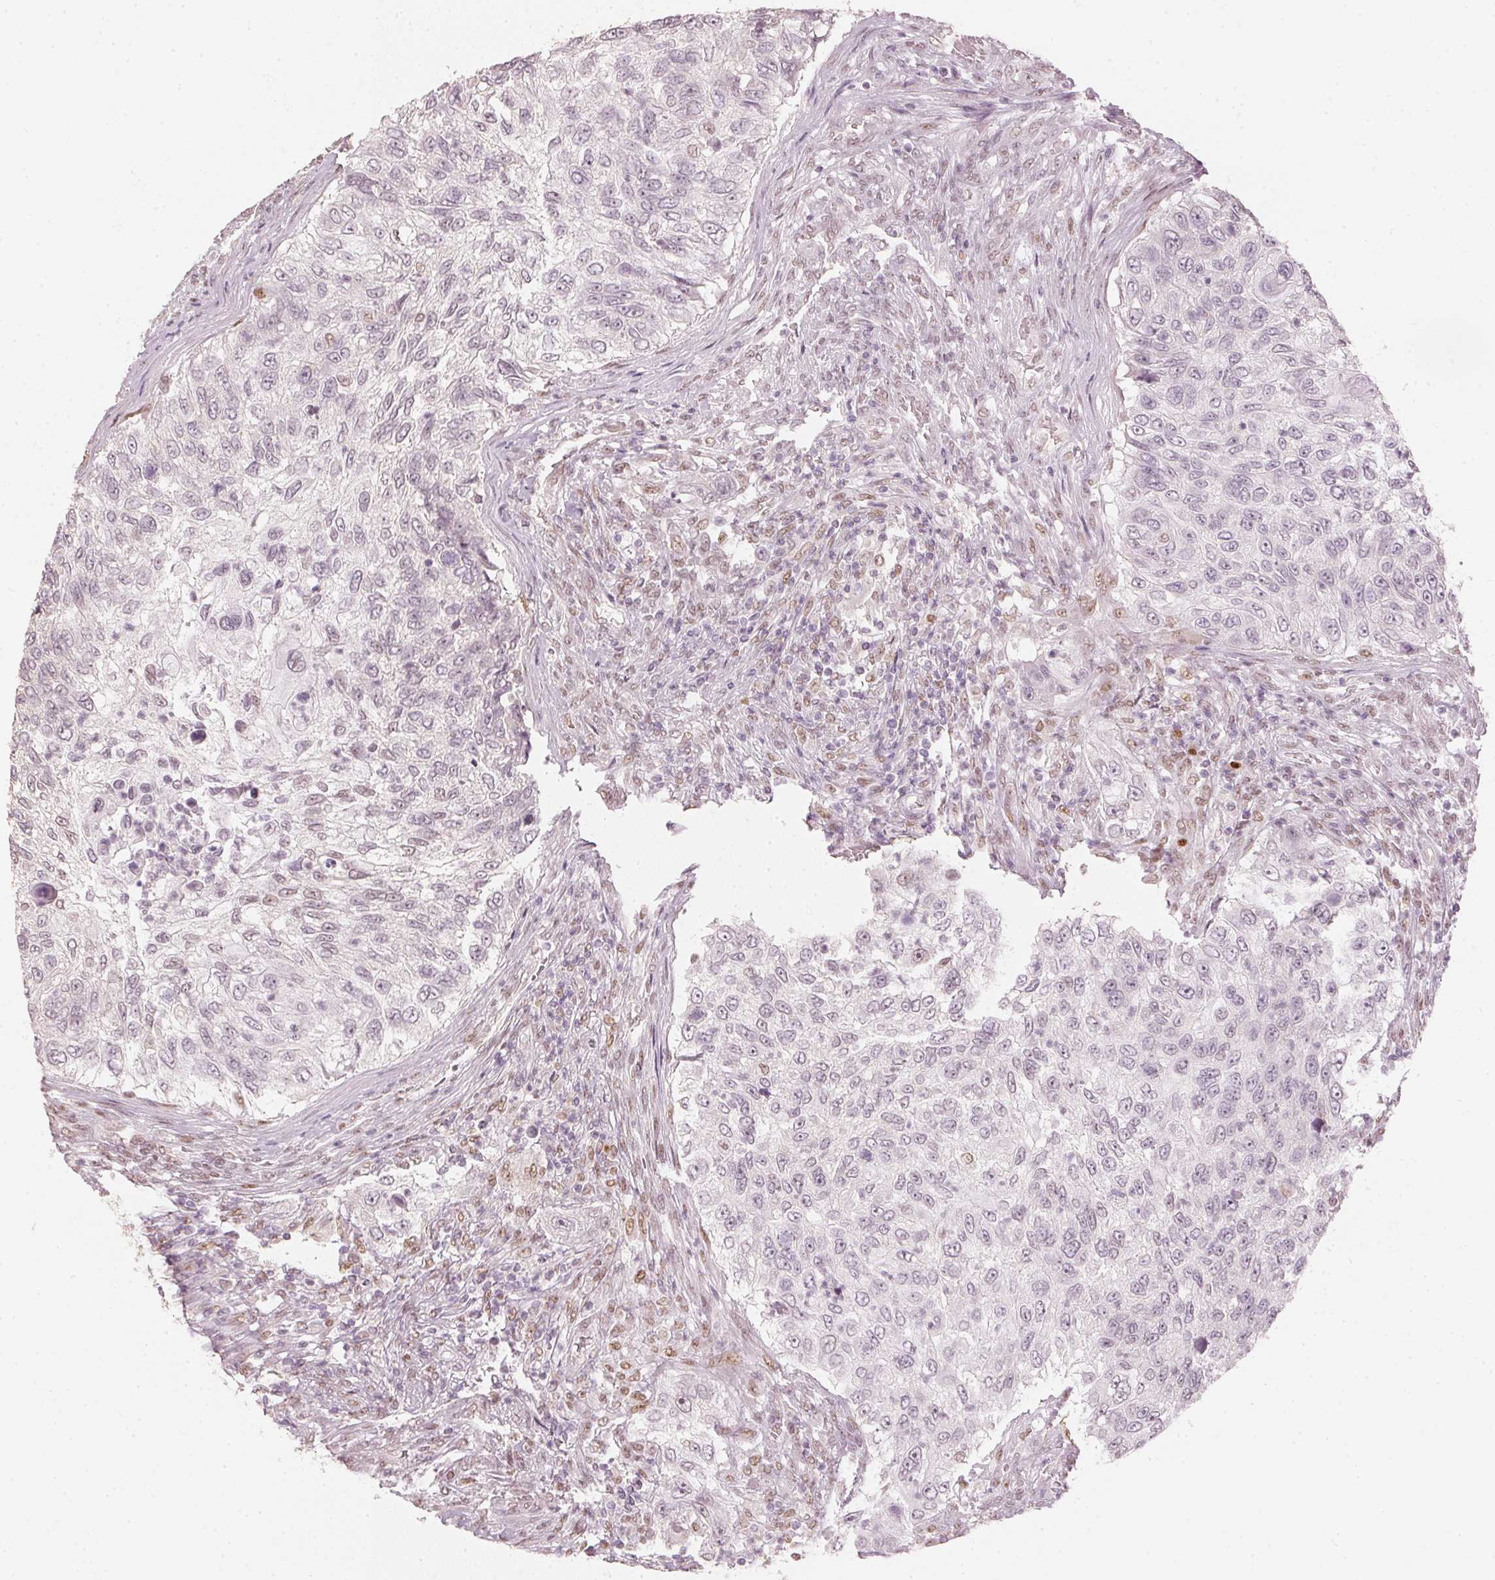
{"staining": {"intensity": "moderate", "quantity": "<25%", "location": "nuclear"}, "tissue": "urothelial cancer", "cell_type": "Tumor cells", "image_type": "cancer", "snomed": [{"axis": "morphology", "description": "Urothelial carcinoma, High grade"}, {"axis": "topography", "description": "Urinary bladder"}], "caption": "IHC (DAB) staining of urothelial carcinoma (high-grade) shows moderate nuclear protein positivity in about <25% of tumor cells.", "gene": "SLC39A3", "patient": {"sex": "female", "age": 60}}